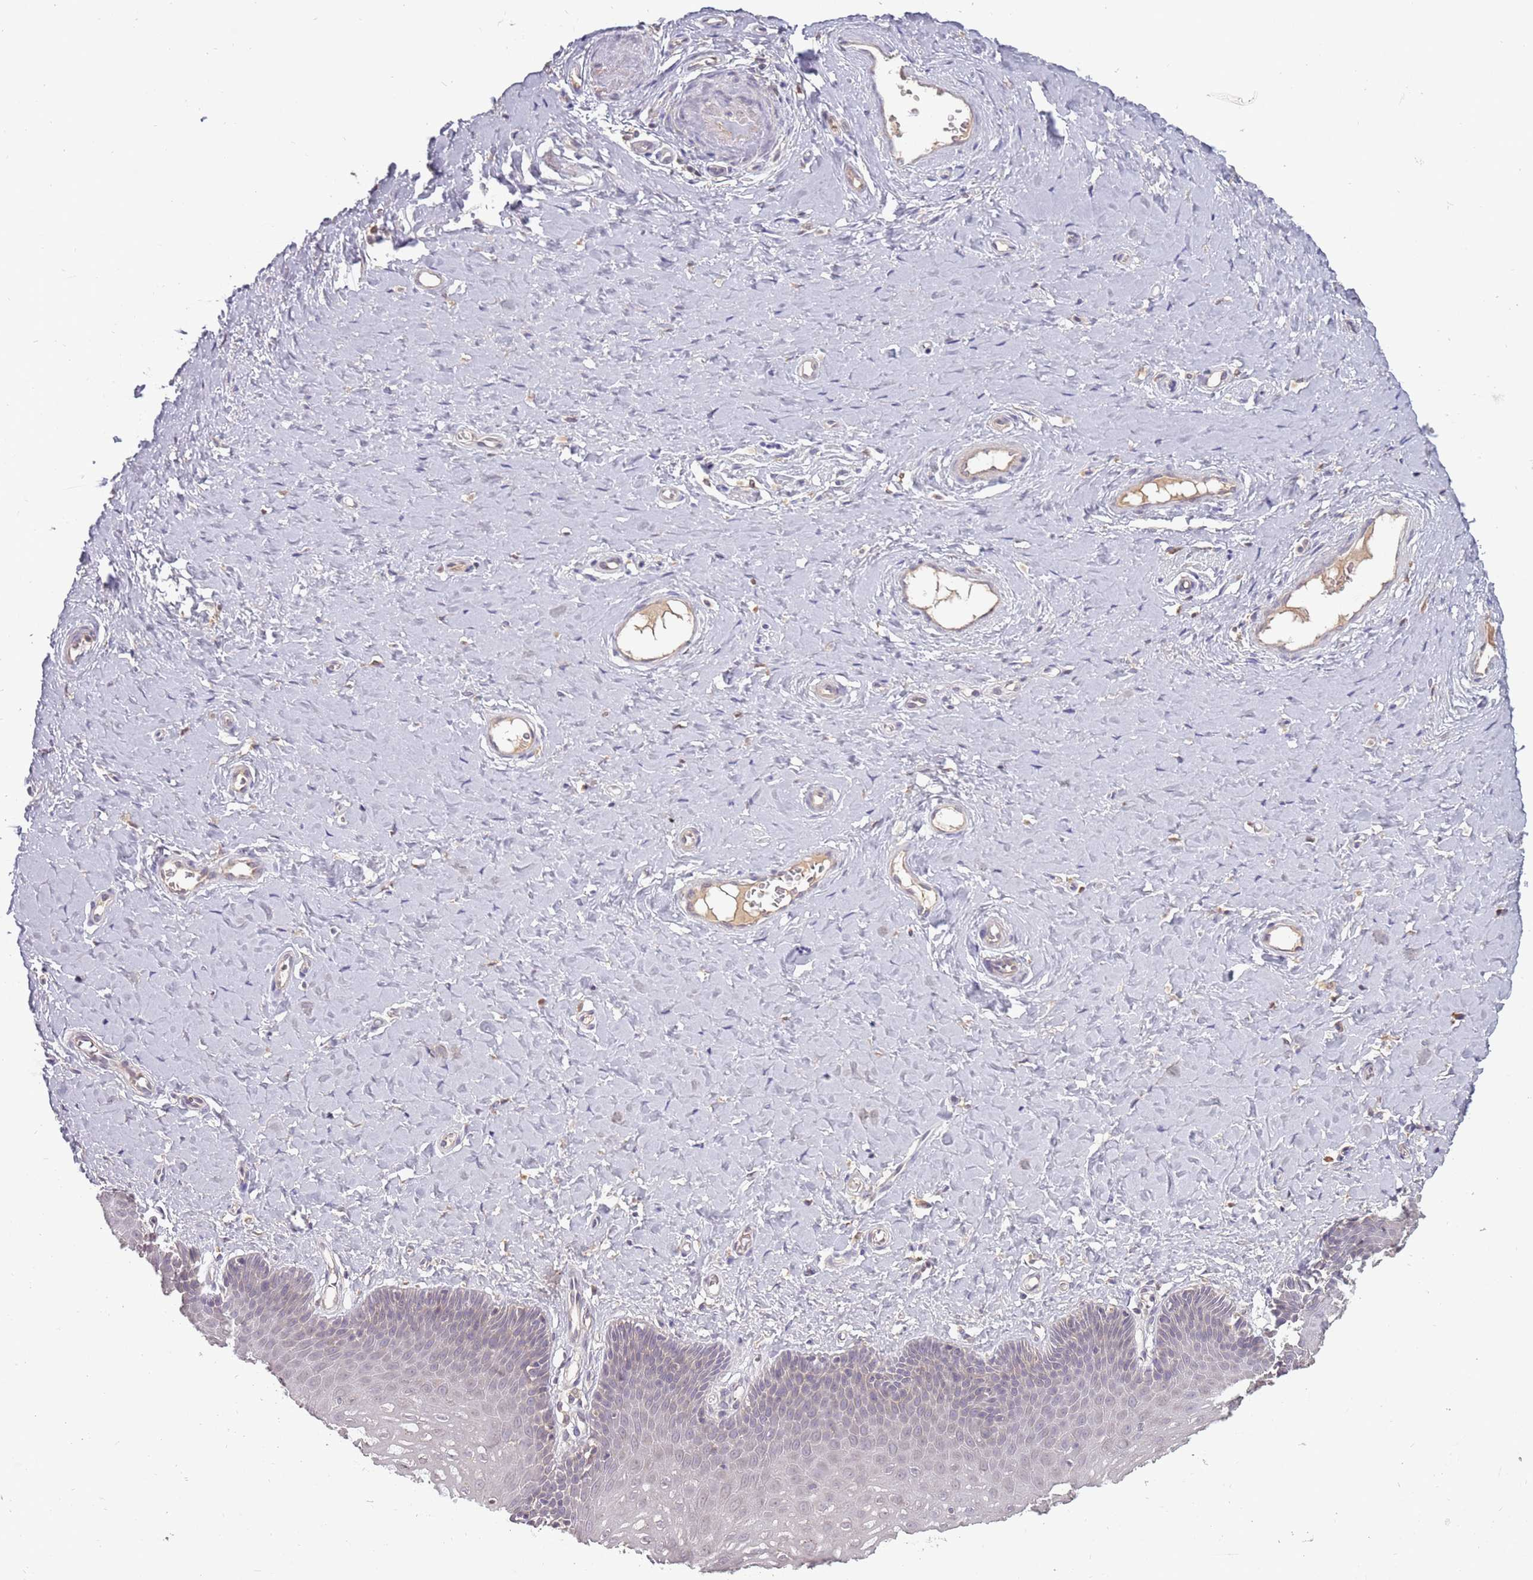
{"staining": {"intensity": "negative", "quantity": "none", "location": "none"}, "tissue": "vagina", "cell_type": "Squamous epithelial cells", "image_type": "normal", "snomed": [{"axis": "morphology", "description": "Normal tissue, NOS"}, {"axis": "topography", "description": "Vagina"}], "caption": "Immunohistochemical staining of benign human vagina displays no significant positivity in squamous epithelial cells. Nuclei are stained in blue.", "gene": "USP32", "patient": {"sex": "female", "age": 65}}